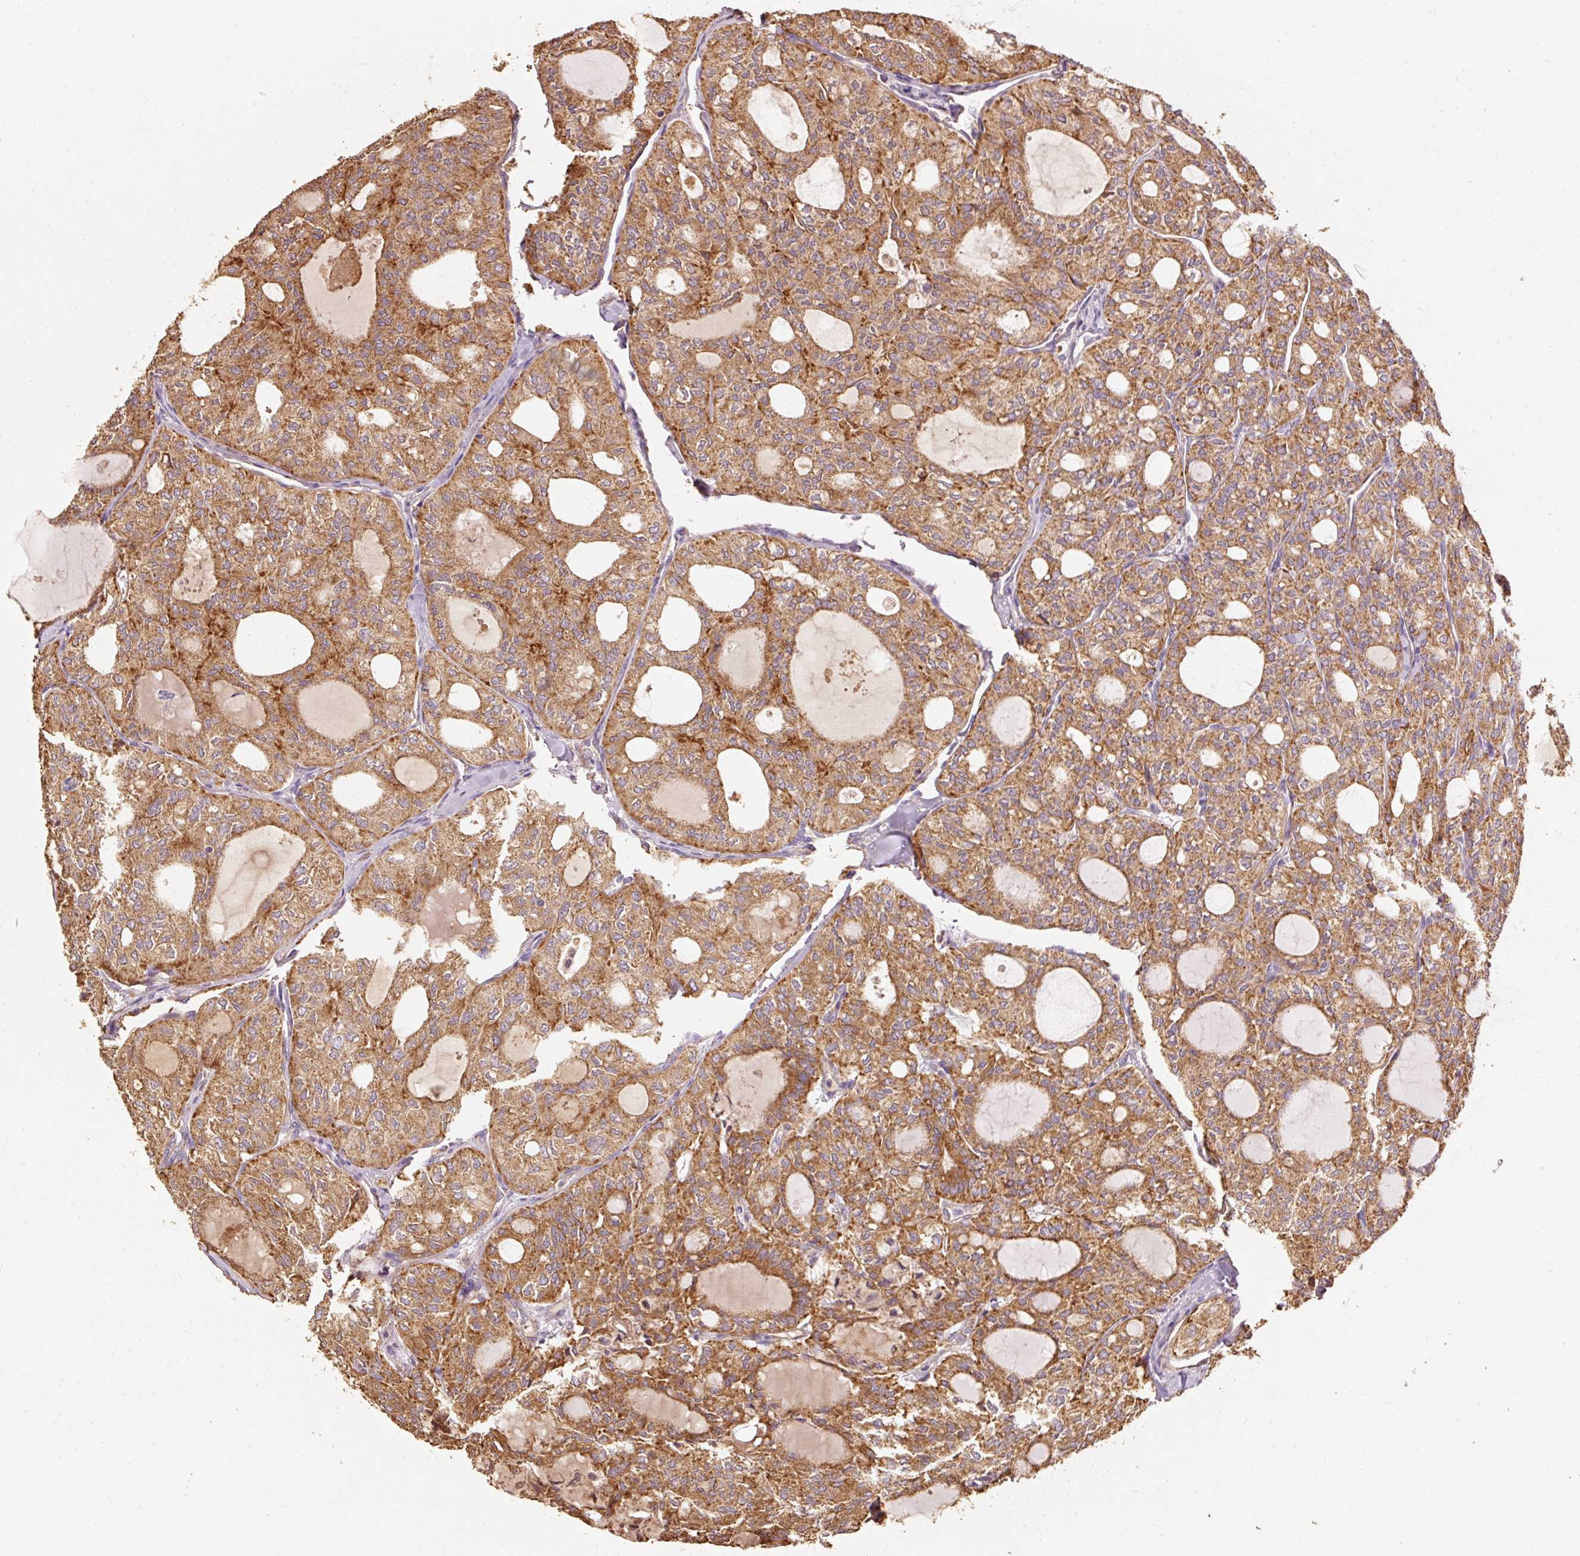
{"staining": {"intensity": "moderate", "quantity": ">75%", "location": "cytoplasmic/membranous"}, "tissue": "thyroid cancer", "cell_type": "Tumor cells", "image_type": "cancer", "snomed": [{"axis": "morphology", "description": "Follicular adenoma carcinoma, NOS"}, {"axis": "topography", "description": "Thyroid gland"}], "caption": "Immunohistochemistry (DAB (3,3'-diaminobenzidine)) staining of human thyroid follicular adenoma carcinoma shows moderate cytoplasmic/membranous protein staining in approximately >75% of tumor cells. (brown staining indicates protein expression, while blue staining denotes nuclei).", "gene": "EFHC1", "patient": {"sex": "male", "age": 75}}